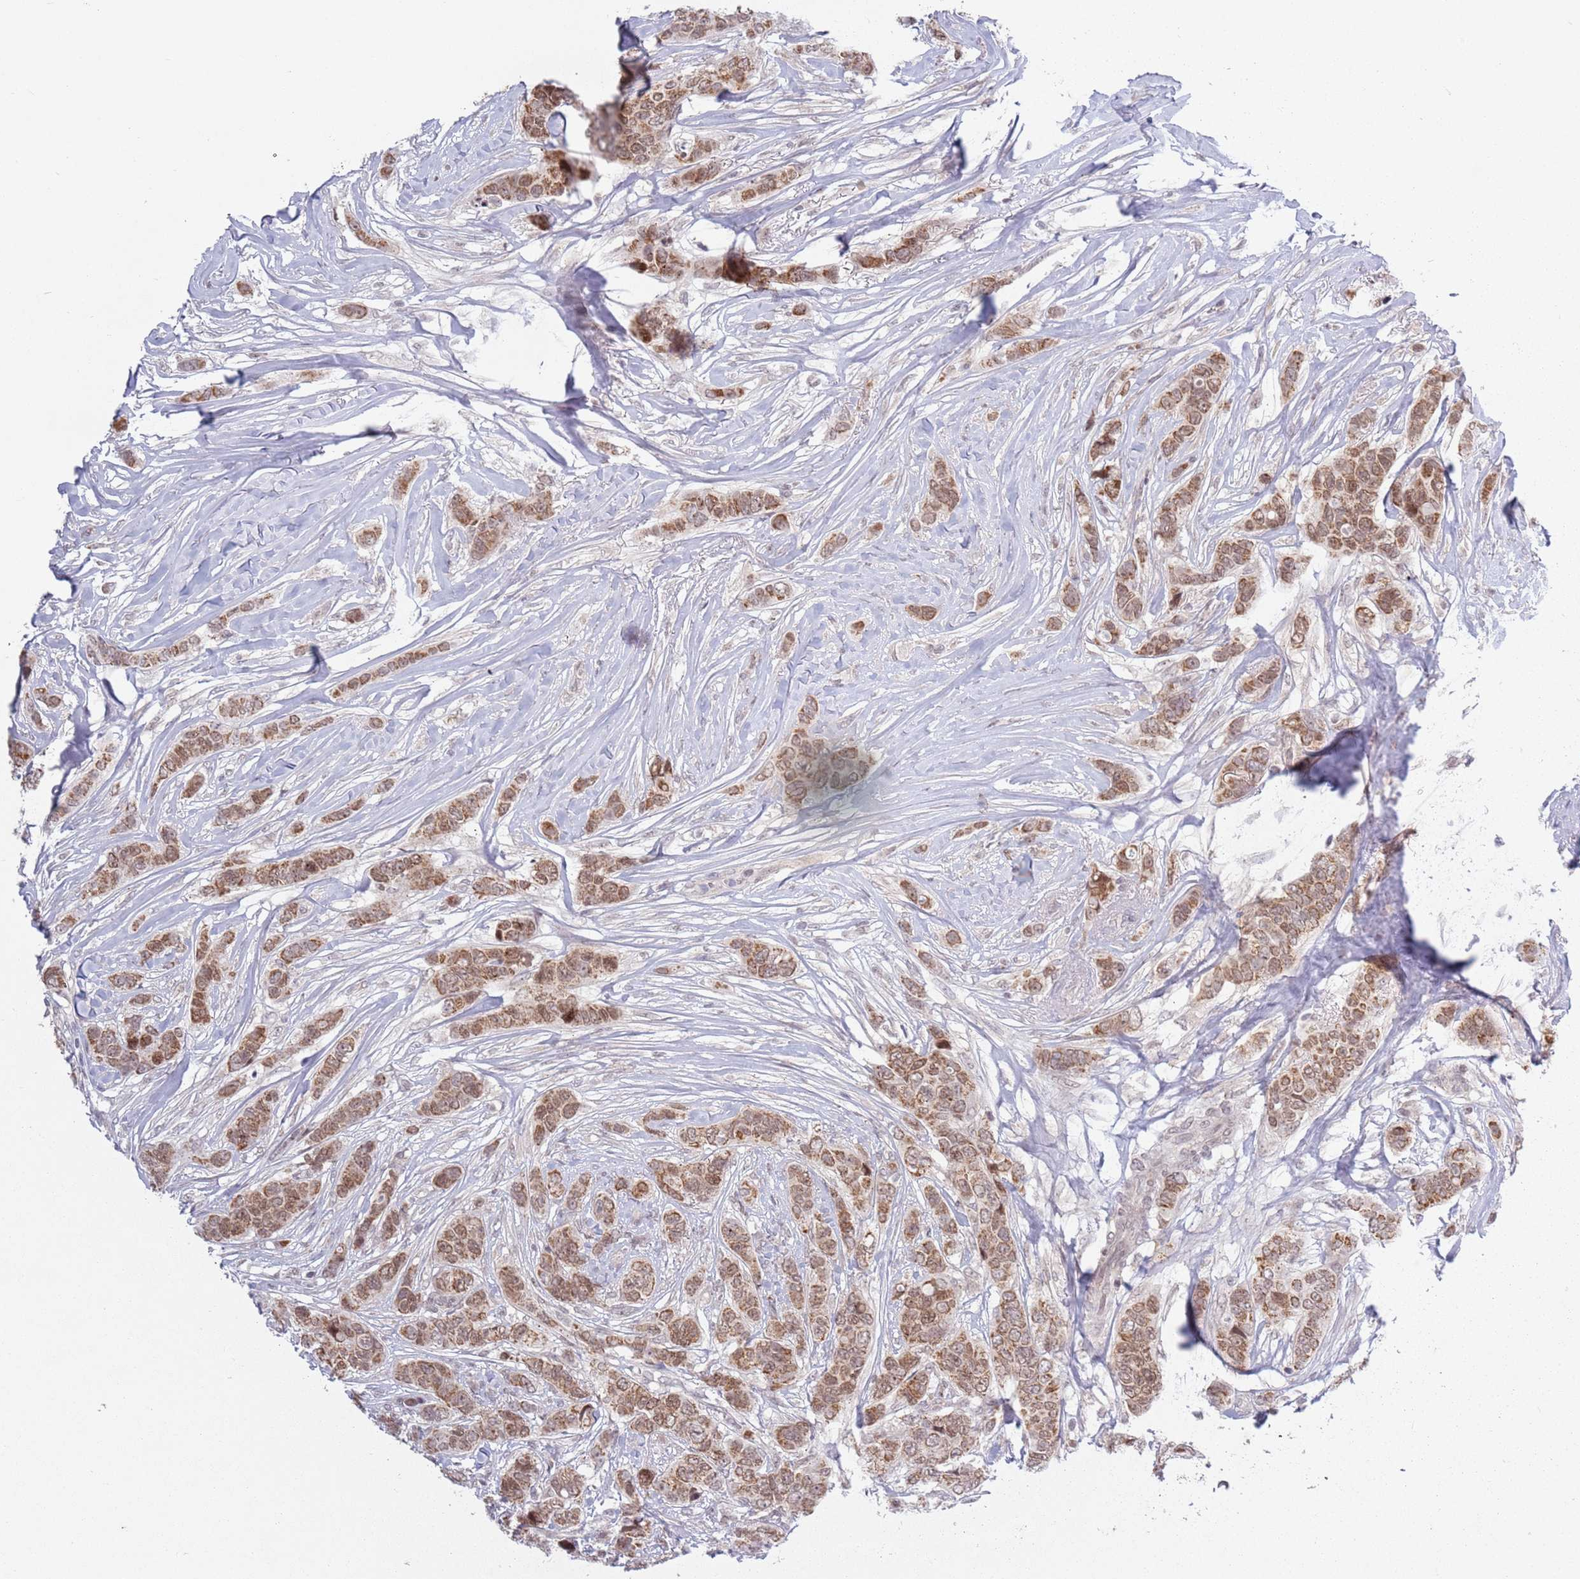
{"staining": {"intensity": "moderate", "quantity": ">75%", "location": "cytoplasmic/membranous,nuclear"}, "tissue": "breast cancer", "cell_type": "Tumor cells", "image_type": "cancer", "snomed": [{"axis": "morphology", "description": "Lobular carcinoma"}, {"axis": "topography", "description": "Breast"}], "caption": "High-magnification brightfield microscopy of breast cancer (lobular carcinoma) stained with DAB (3,3'-diaminobenzidine) (brown) and counterstained with hematoxylin (blue). tumor cells exhibit moderate cytoplasmic/membranous and nuclear expression is appreciated in approximately>75% of cells. The staining was performed using DAB to visualize the protein expression in brown, while the nuclei were stained in blue with hematoxylin (Magnification: 20x).", "gene": "MRPL34", "patient": {"sex": "female", "age": 51}}